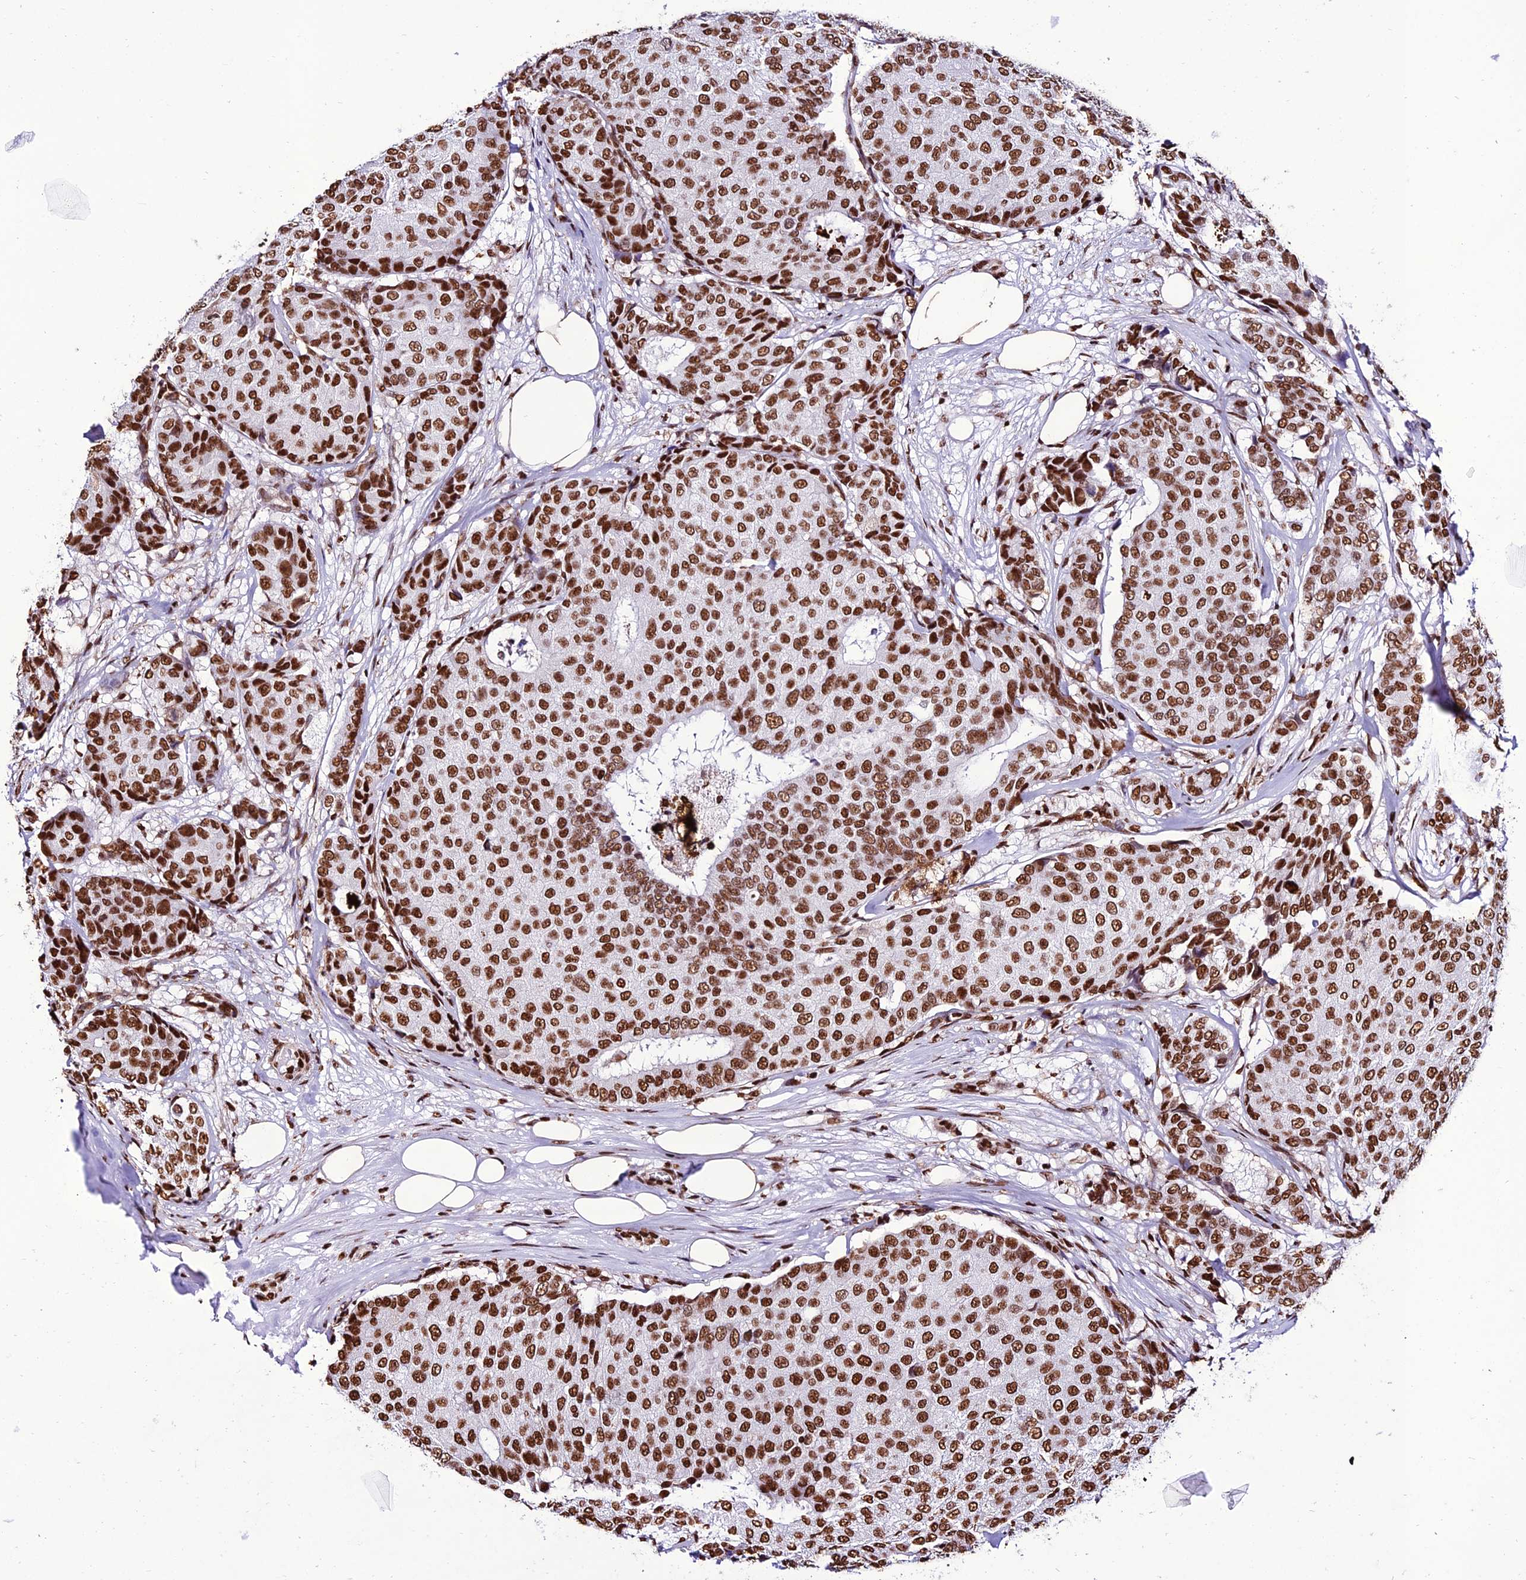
{"staining": {"intensity": "strong", "quantity": ">75%", "location": "nuclear"}, "tissue": "breast cancer", "cell_type": "Tumor cells", "image_type": "cancer", "snomed": [{"axis": "morphology", "description": "Duct carcinoma"}, {"axis": "topography", "description": "Breast"}], "caption": "Human breast intraductal carcinoma stained with a brown dye displays strong nuclear positive positivity in about >75% of tumor cells.", "gene": "INO80E", "patient": {"sex": "female", "age": 75}}